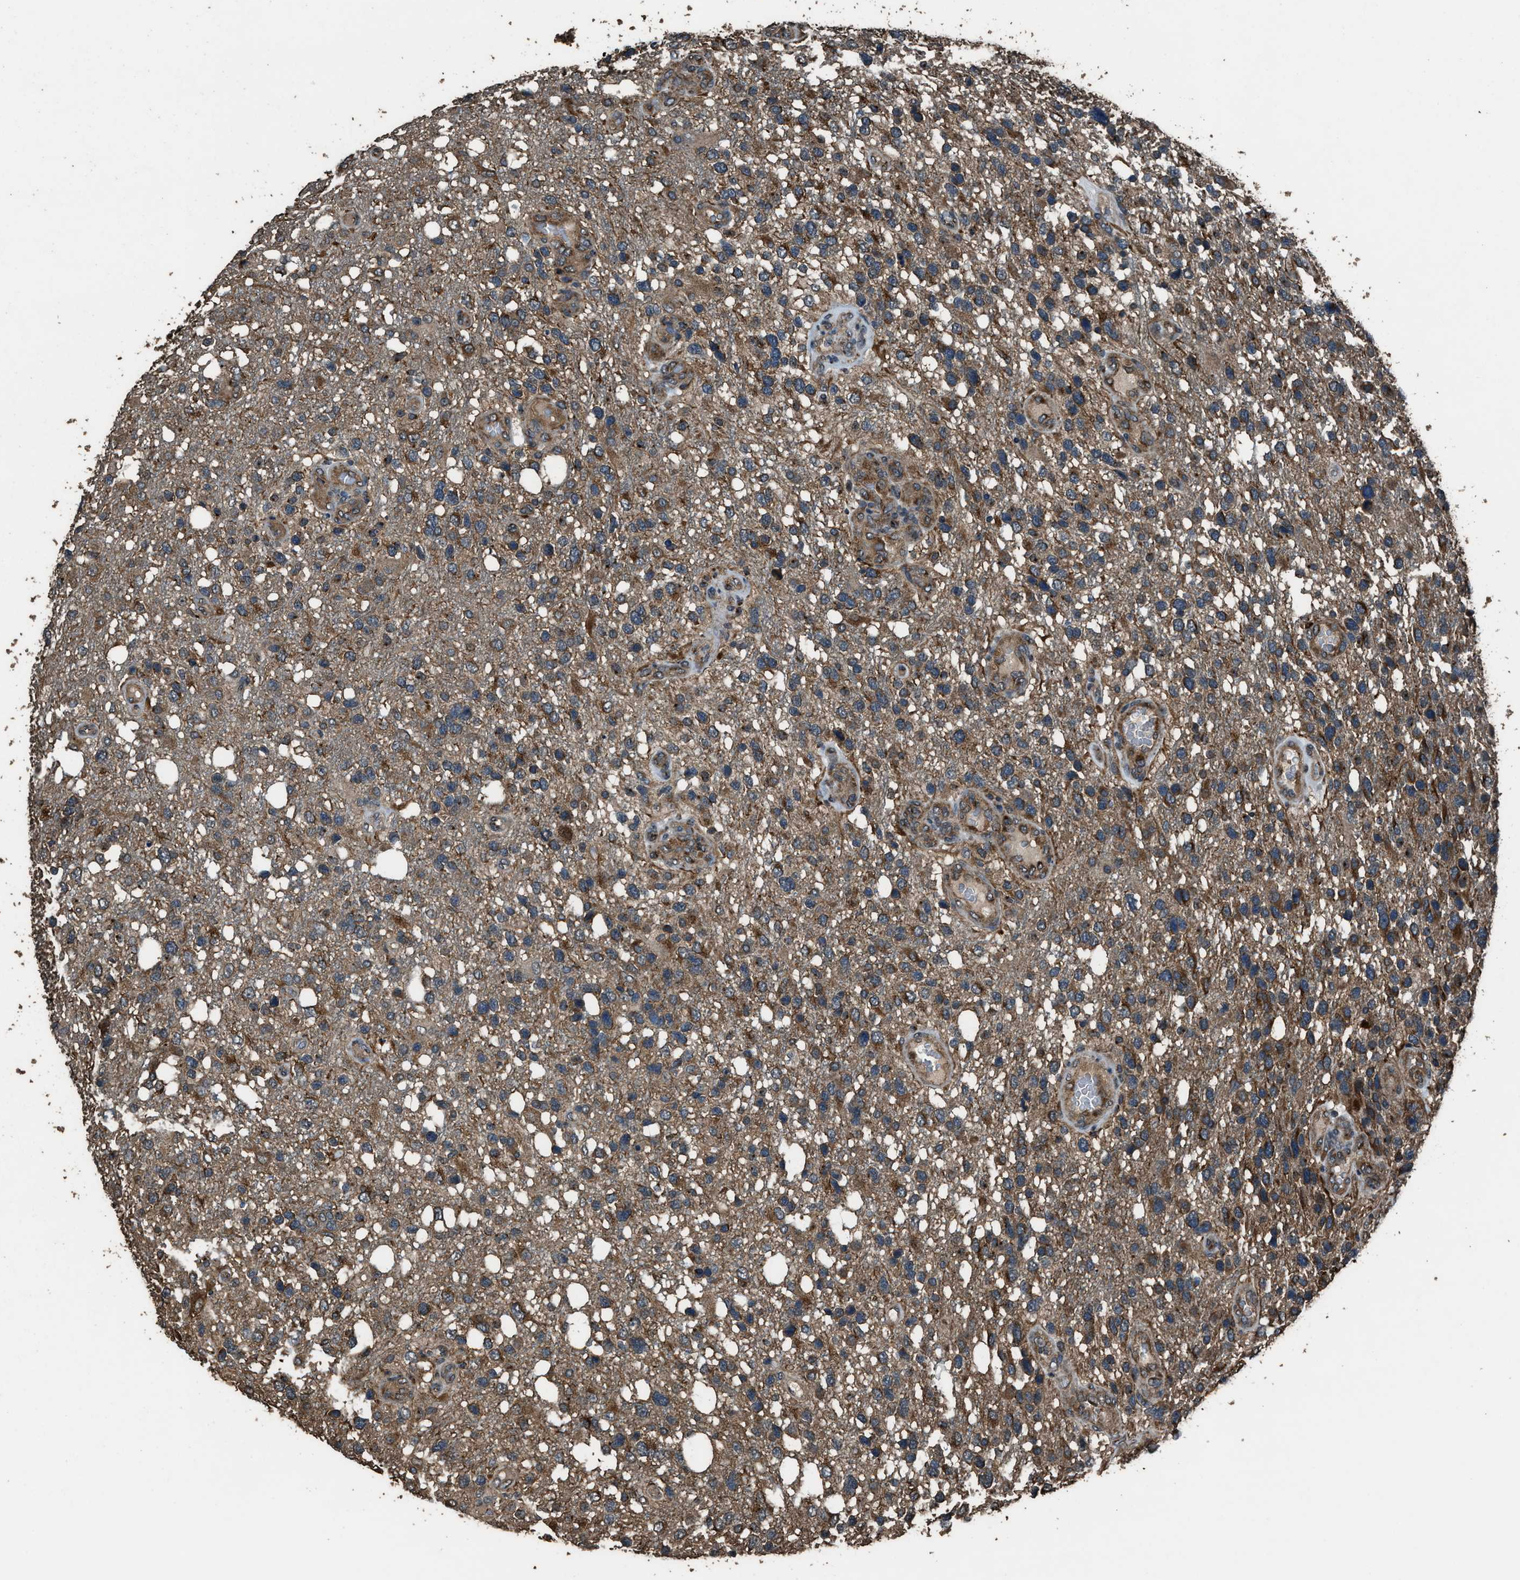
{"staining": {"intensity": "moderate", "quantity": ">75%", "location": "cytoplasmic/membranous"}, "tissue": "glioma", "cell_type": "Tumor cells", "image_type": "cancer", "snomed": [{"axis": "morphology", "description": "Glioma, malignant, High grade"}, {"axis": "topography", "description": "Brain"}], "caption": "This image displays malignant glioma (high-grade) stained with immunohistochemistry to label a protein in brown. The cytoplasmic/membranous of tumor cells show moderate positivity for the protein. Nuclei are counter-stained blue.", "gene": "SLC38A10", "patient": {"sex": "female", "age": 58}}